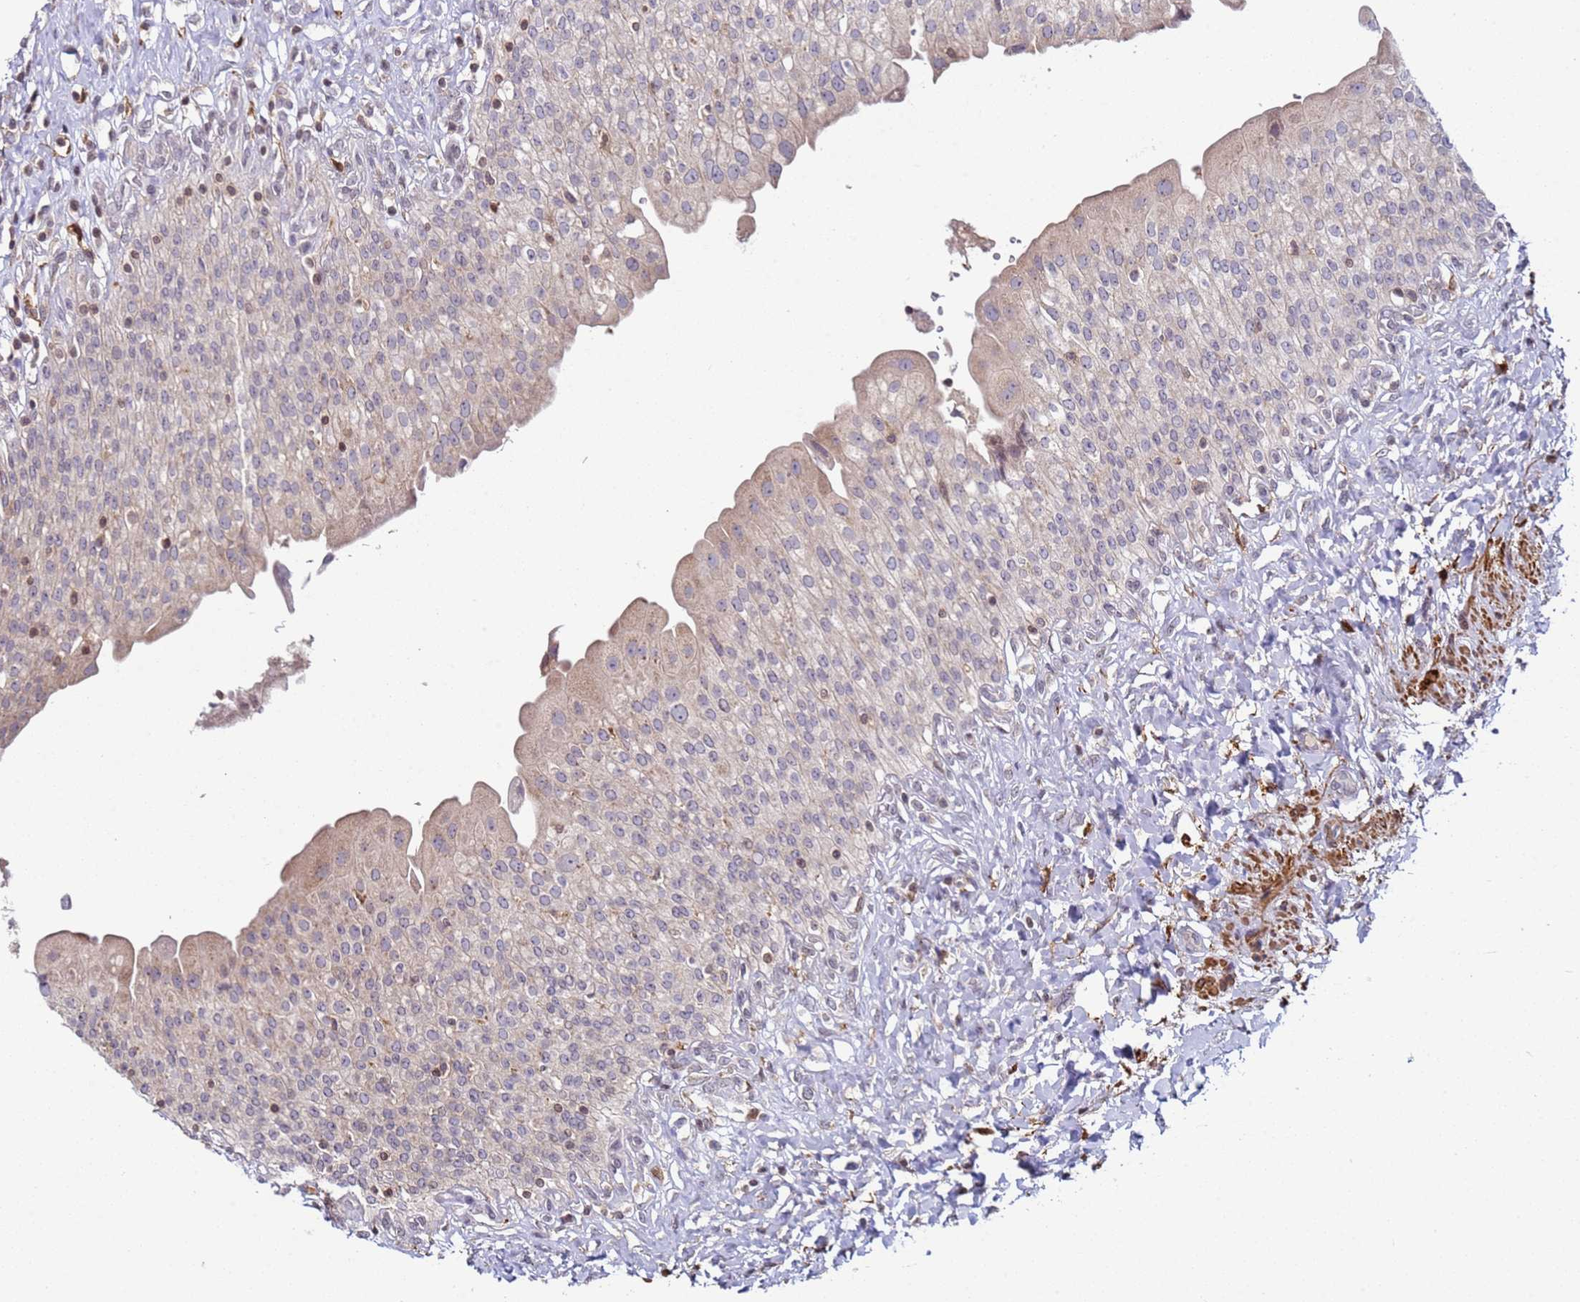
{"staining": {"intensity": "weak", "quantity": "<25%", "location": "cytoplasmic/membranous"}, "tissue": "urinary bladder", "cell_type": "Urothelial cells", "image_type": "normal", "snomed": [{"axis": "morphology", "description": "Normal tissue, NOS"}, {"axis": "morphology", "description": "Inflammation, NOS"}, {"axis": "topography", "description": "Urinary bladder"}], "caption": "Immunohistochemical staining of normal urinary bladder exhibits no significant expression in urothelial cells.", "gene": "SNAPC4", "patient": {"sex": "male", "age": 64}}